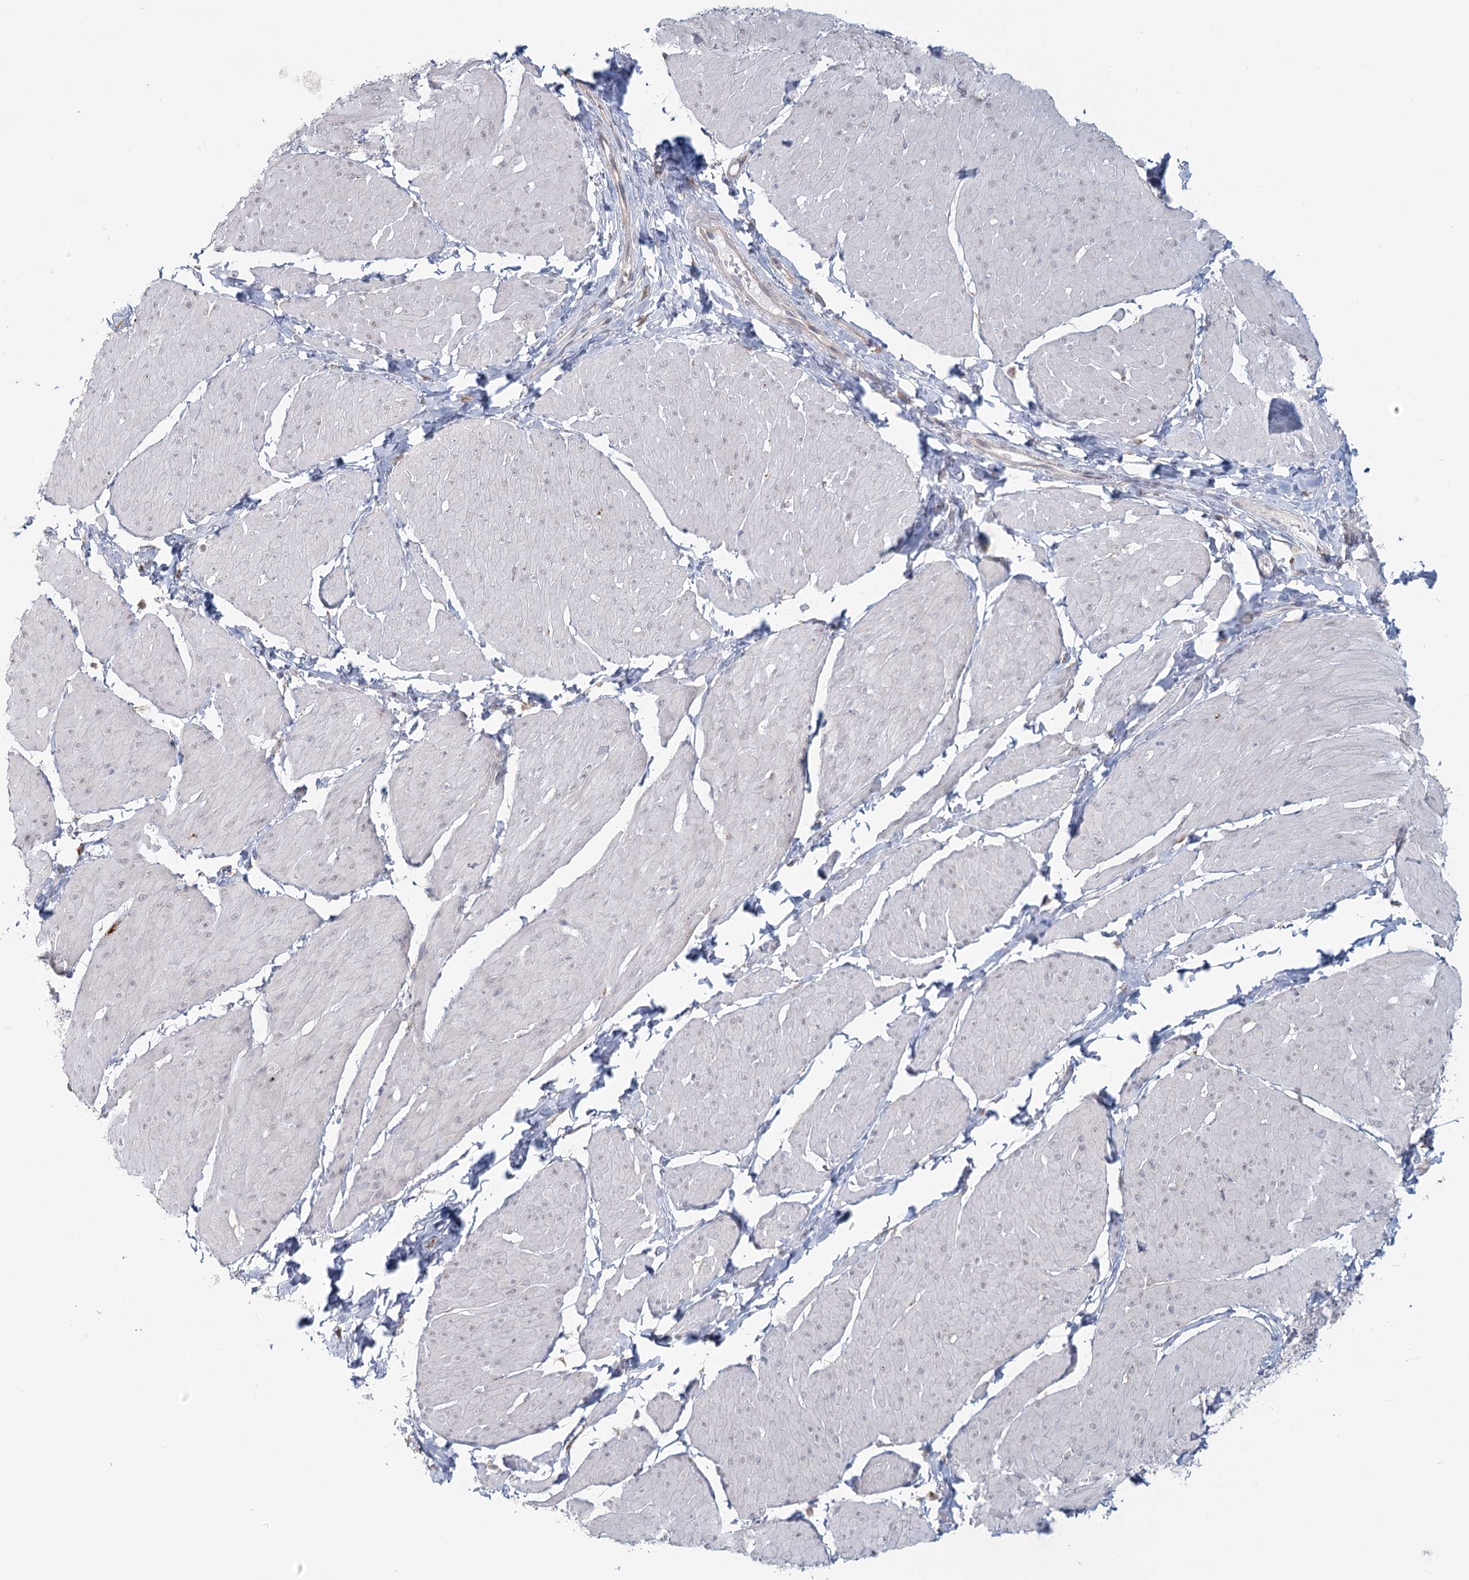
{"staining": {"intensity": "negative", "quantity": "none", "location": "none"}, "tissue": "smooth muscle", "cell_type": "Smooth muscle cells", "image_type": "normal", "snomed": [{"axis": "morphology", "description": "Urothelial carcinoma, High grade"}, {"axis": "topography", "description": "Urinary bladder"}], "caption": "Immunohistochemistry of unremarkable smooth muscle demonstrates no positivity in smooth muscle cells.", "gene": "LACTB", "patient": {"sex": "male", "age": 46}}